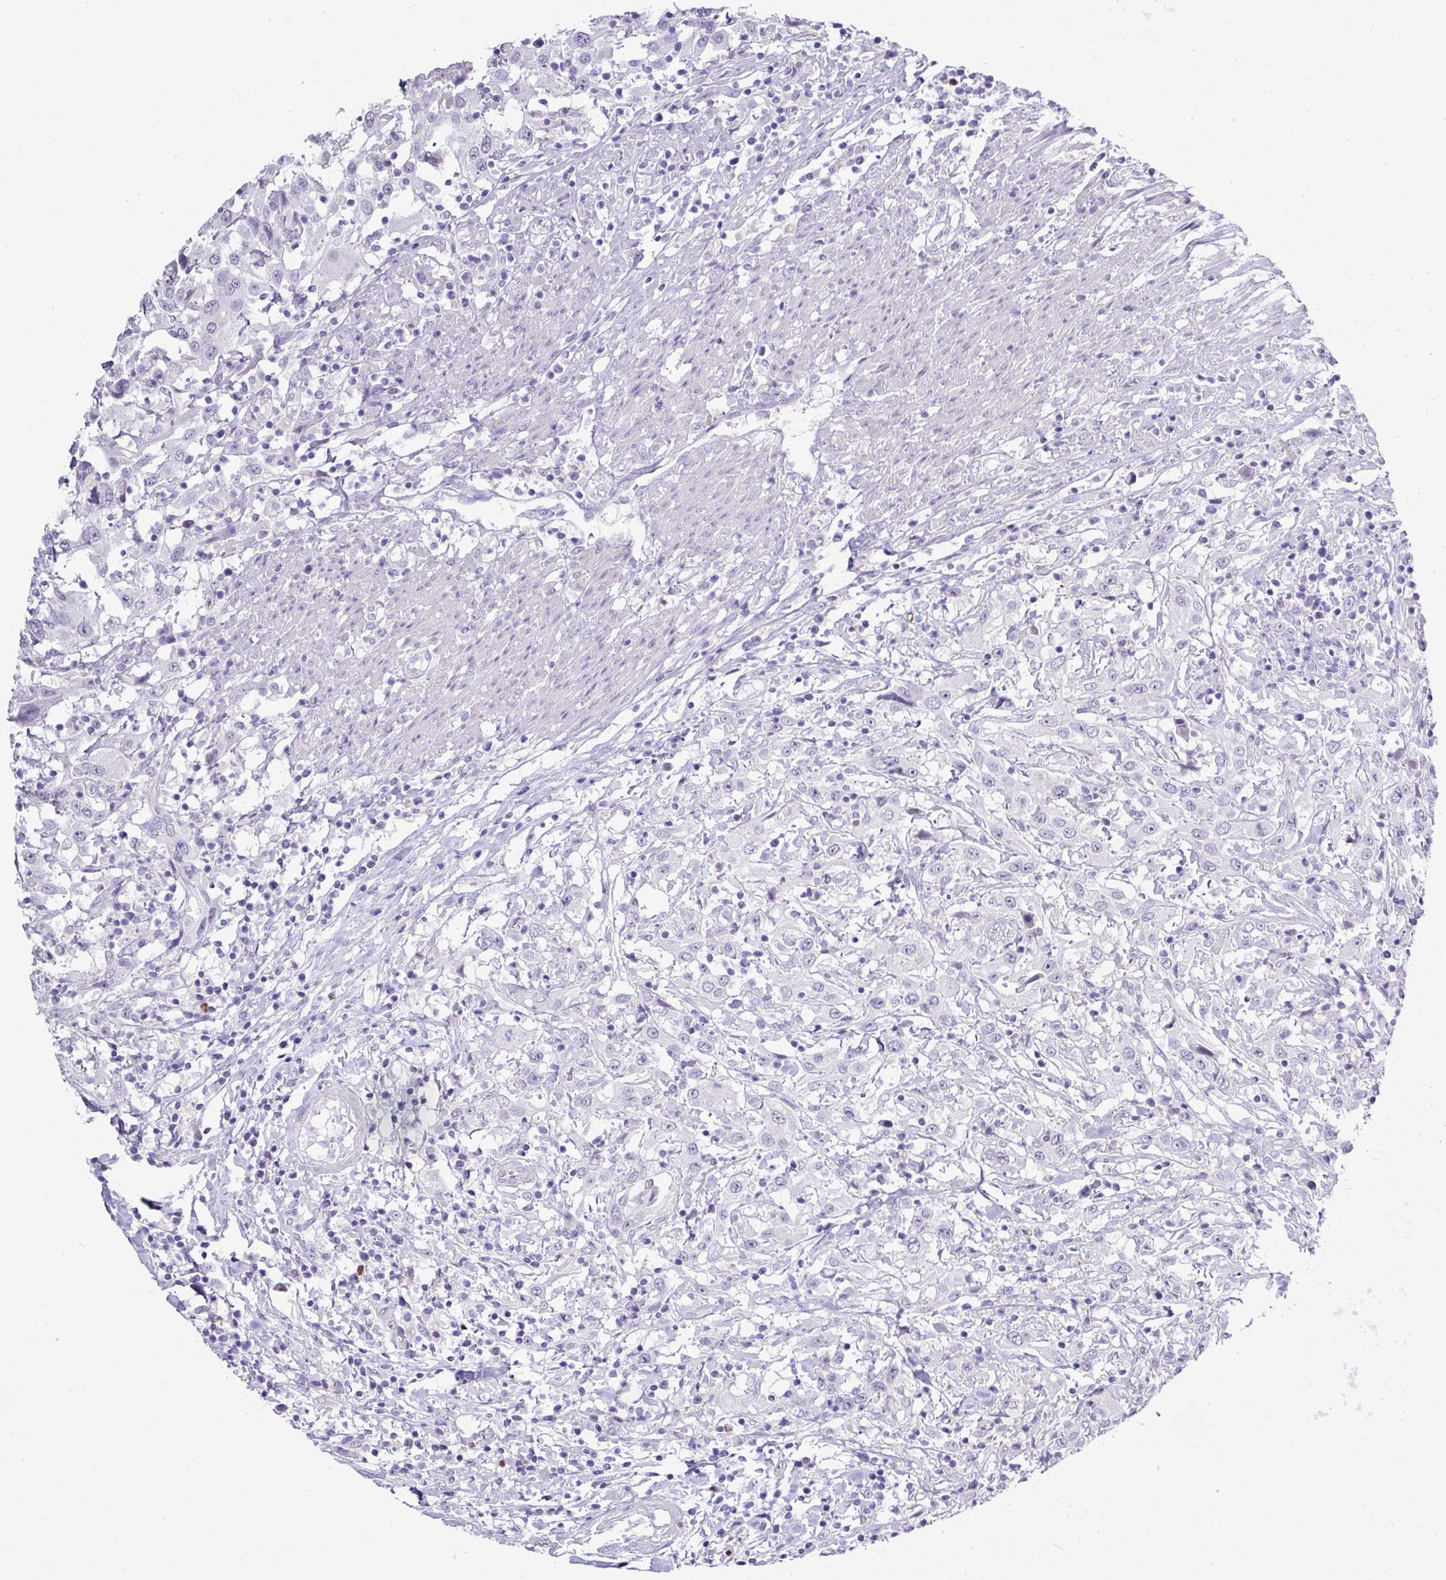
{"staining": {"intensity": "negative", "quantity": "none", "location": "none"}, "tissue": "urothelial cancer", "cell_type": "Tumor cells", "image_type": "cancer", "snomed": [{"axis": "morphology", "description": "Urothelial carcinoma, High grade"}, {"axis": "topography", "description": "Urinary bladder"}], "caption": "A histopathology image of human urothelial cancer is negative for staining in tumor cells. (Stains: DAB immunohistochemistry (IHC) with hematoxylin counter stain, Microscopy: brightfield microscopy at high magnification).", "gene": "BCL11A", "patient": {"sex": "male", "age": 61}}